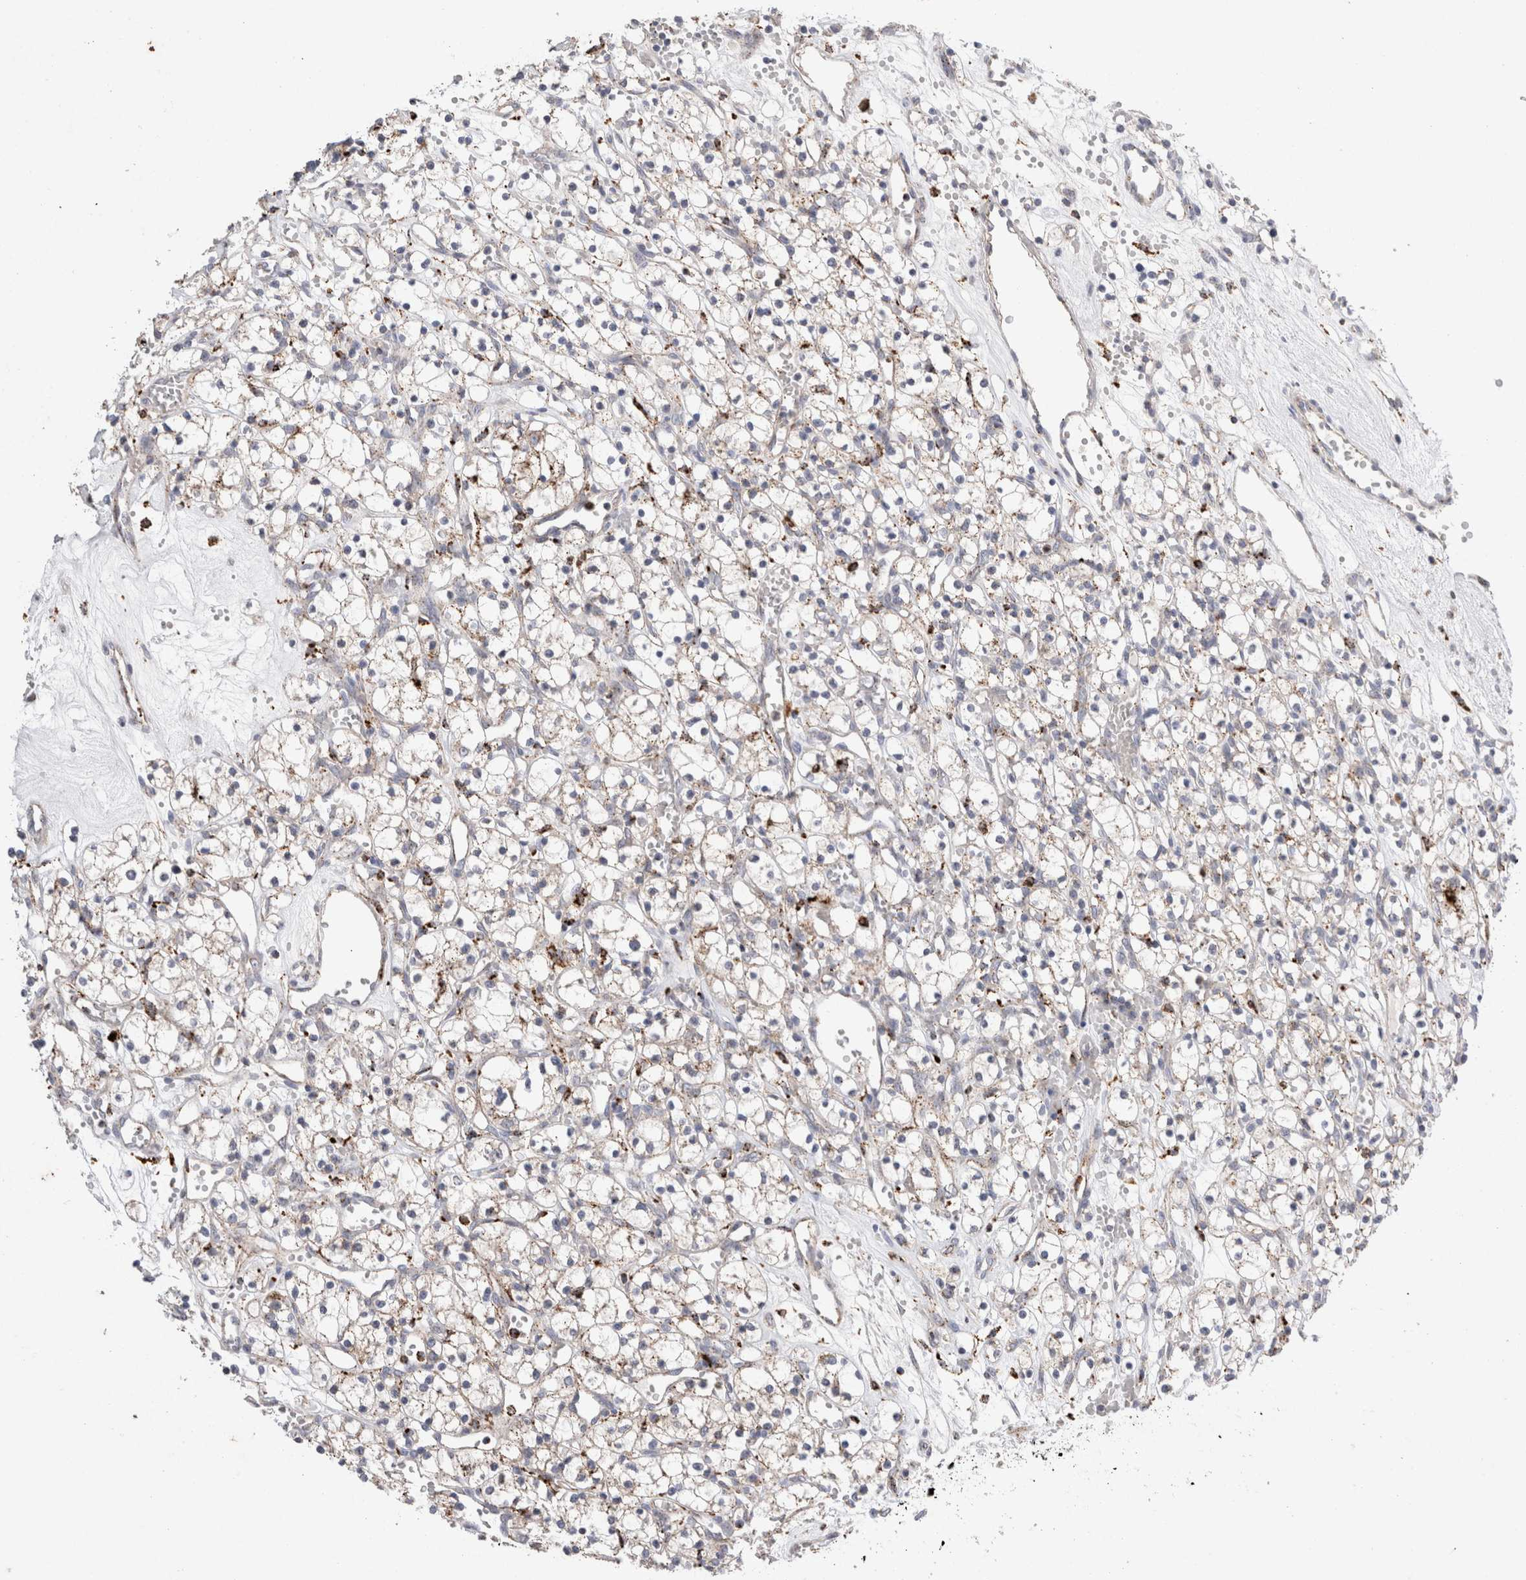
{"staining": {"intensity": "weak", "quantity": ">75%", "location": "cytoplasmic/membranous"}, "tissue": "renal cancer", "cell_type": "Tumor cells", "image_type": "cancer", "snomed": [{"axis": "morphology", "description": "Adenocarcinoma, NOS"}, {"axis": "topography", "description": "Kidney"}], "caption": "This histopathology image displays immunohistochemistry (IHC) staining of renal cancer (adenocarcinoma), with low weak cytoplasmic/membranous staining in approximately >75% of tumor cells.", "gene": "CTSA", "patient": {"sex": "female", "age": 59}}